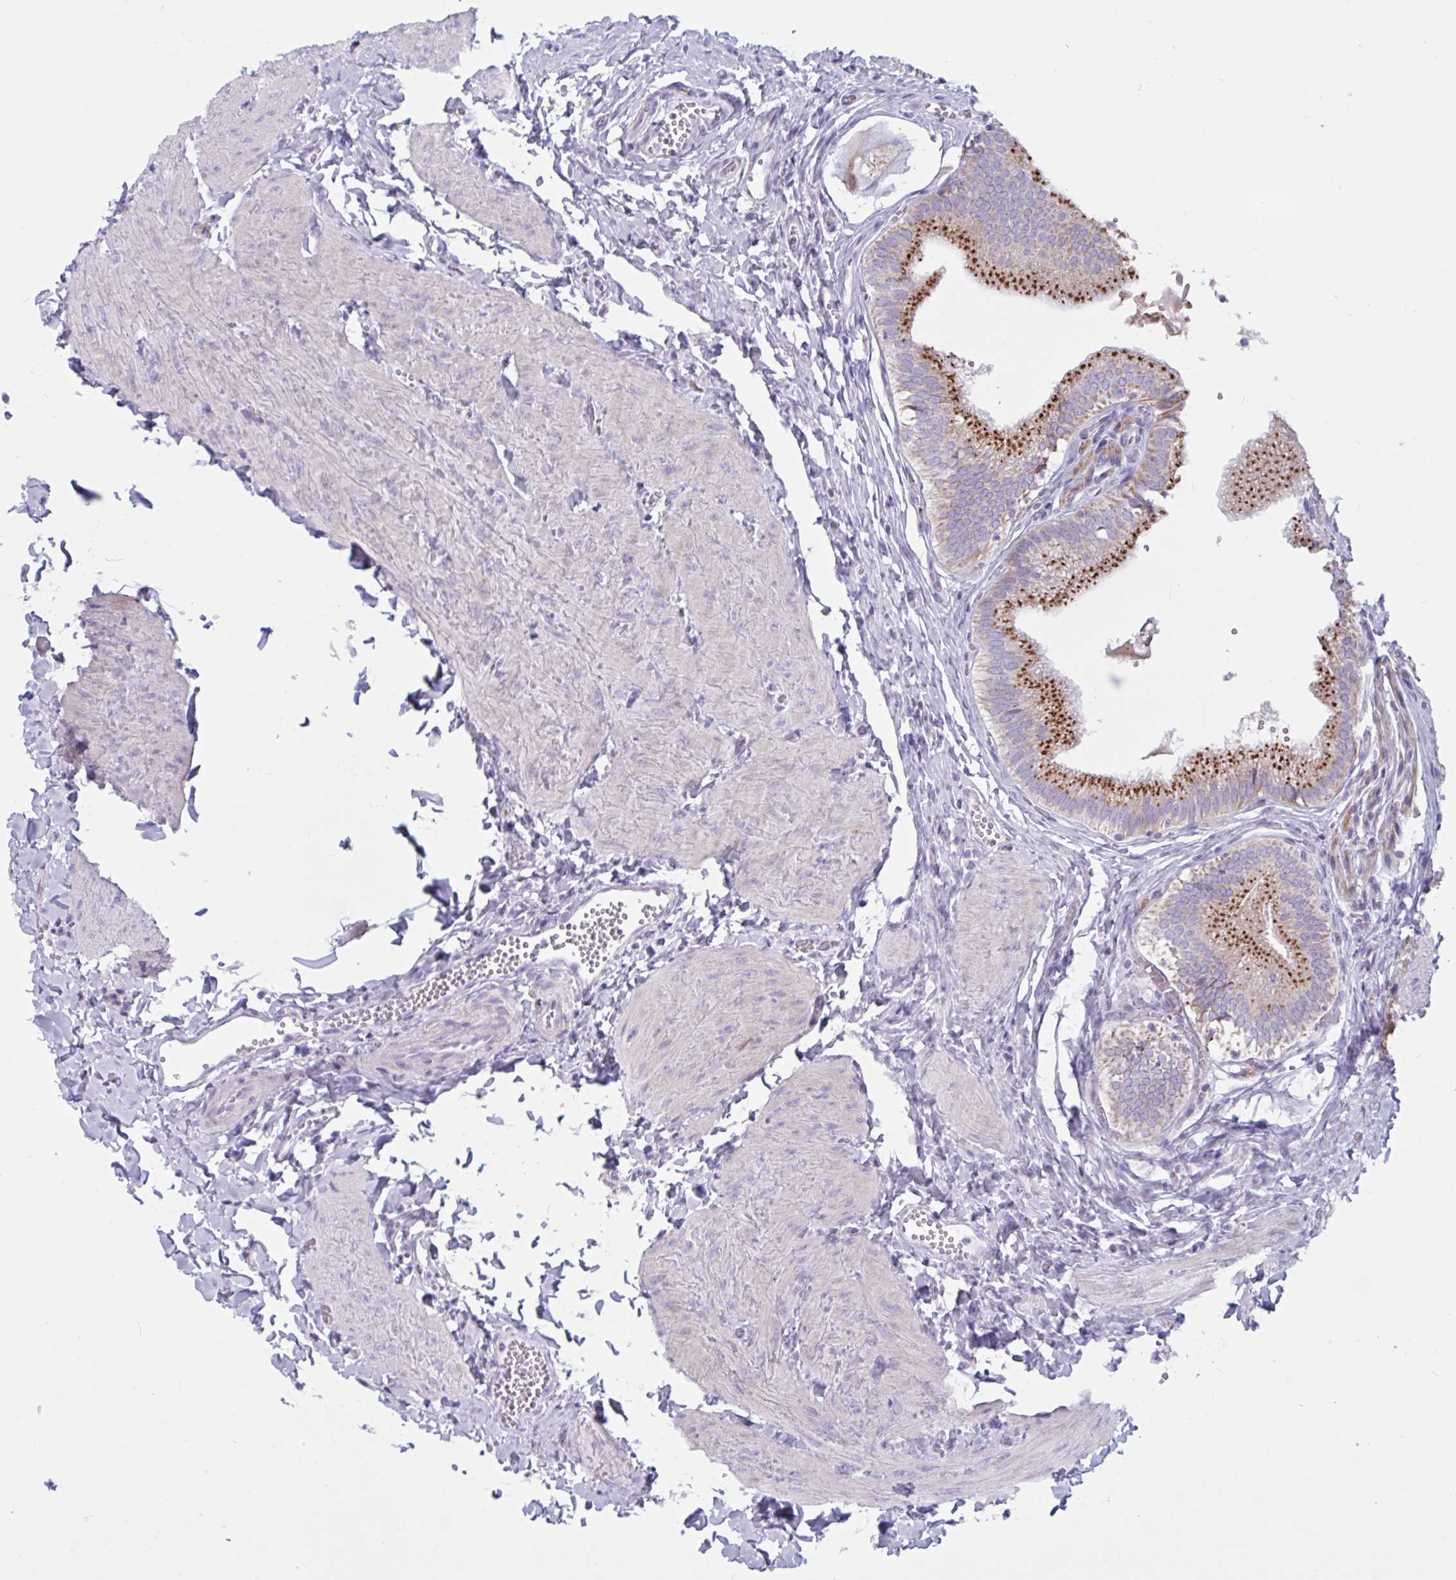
{"staining": {"intensity": "moderate", "quantity": ">75%", "location": "cytoplasmic/membranous"}, "tissue": "gallbladder", "cell_type": "Glandular cells", "image_type": "normal", "snomed": [{"axis": "morphology", "description": "Normal tissue, NOS"}, {"axis": "topography", "description": "Gallbladder"}, {"axis": "topography", "description": "Peripheral nerve tissue"}], "caption": "Immunohistochemistry (IHC) histopathology image of normal human gallbladder stained for a protein (brown), which shows medium levels of moderate cytoplasmic/membranous positivity in about >75% of glandular cells.", "gene": "ATG9A", "patient": {"sex": "male", "age": 17}}